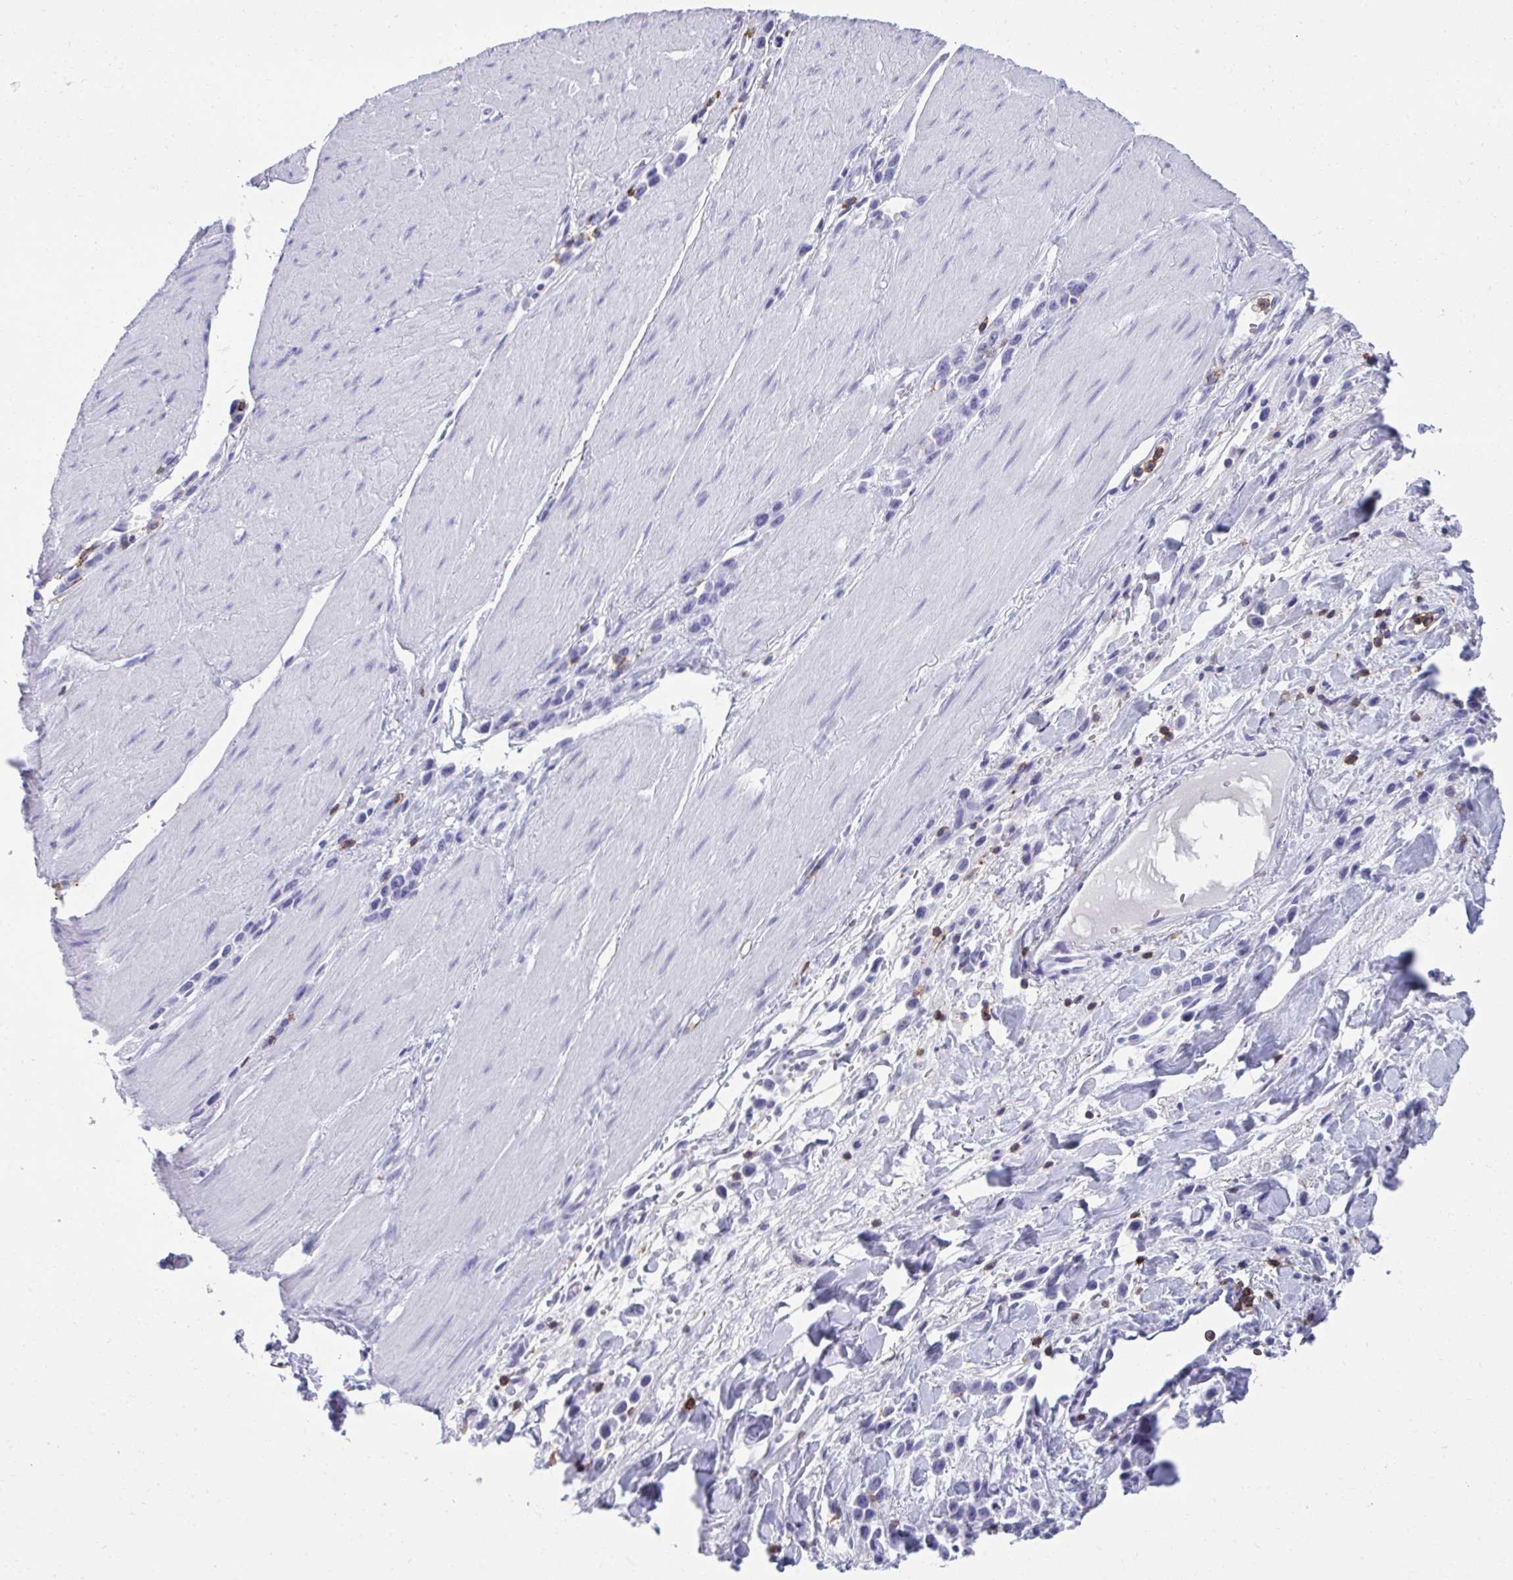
{"staining": {"intensity": "negative", "quantity": "none", "location": "none"}, "tissue": "stomach cancer", "cell_type": "Tumor cells", "image_type": "cancer", "snomed": [{"axis": "morphology", "description": "Adenocarcinoma, NOS"}, {"axis": "topography", "description": "Stomach"}], "caption": "Photomicrograph shows no significant protein positivity in tumor cells of stomach cancer.", "gene": "SPN", "patient": {"sex": "male", "age": 47}}